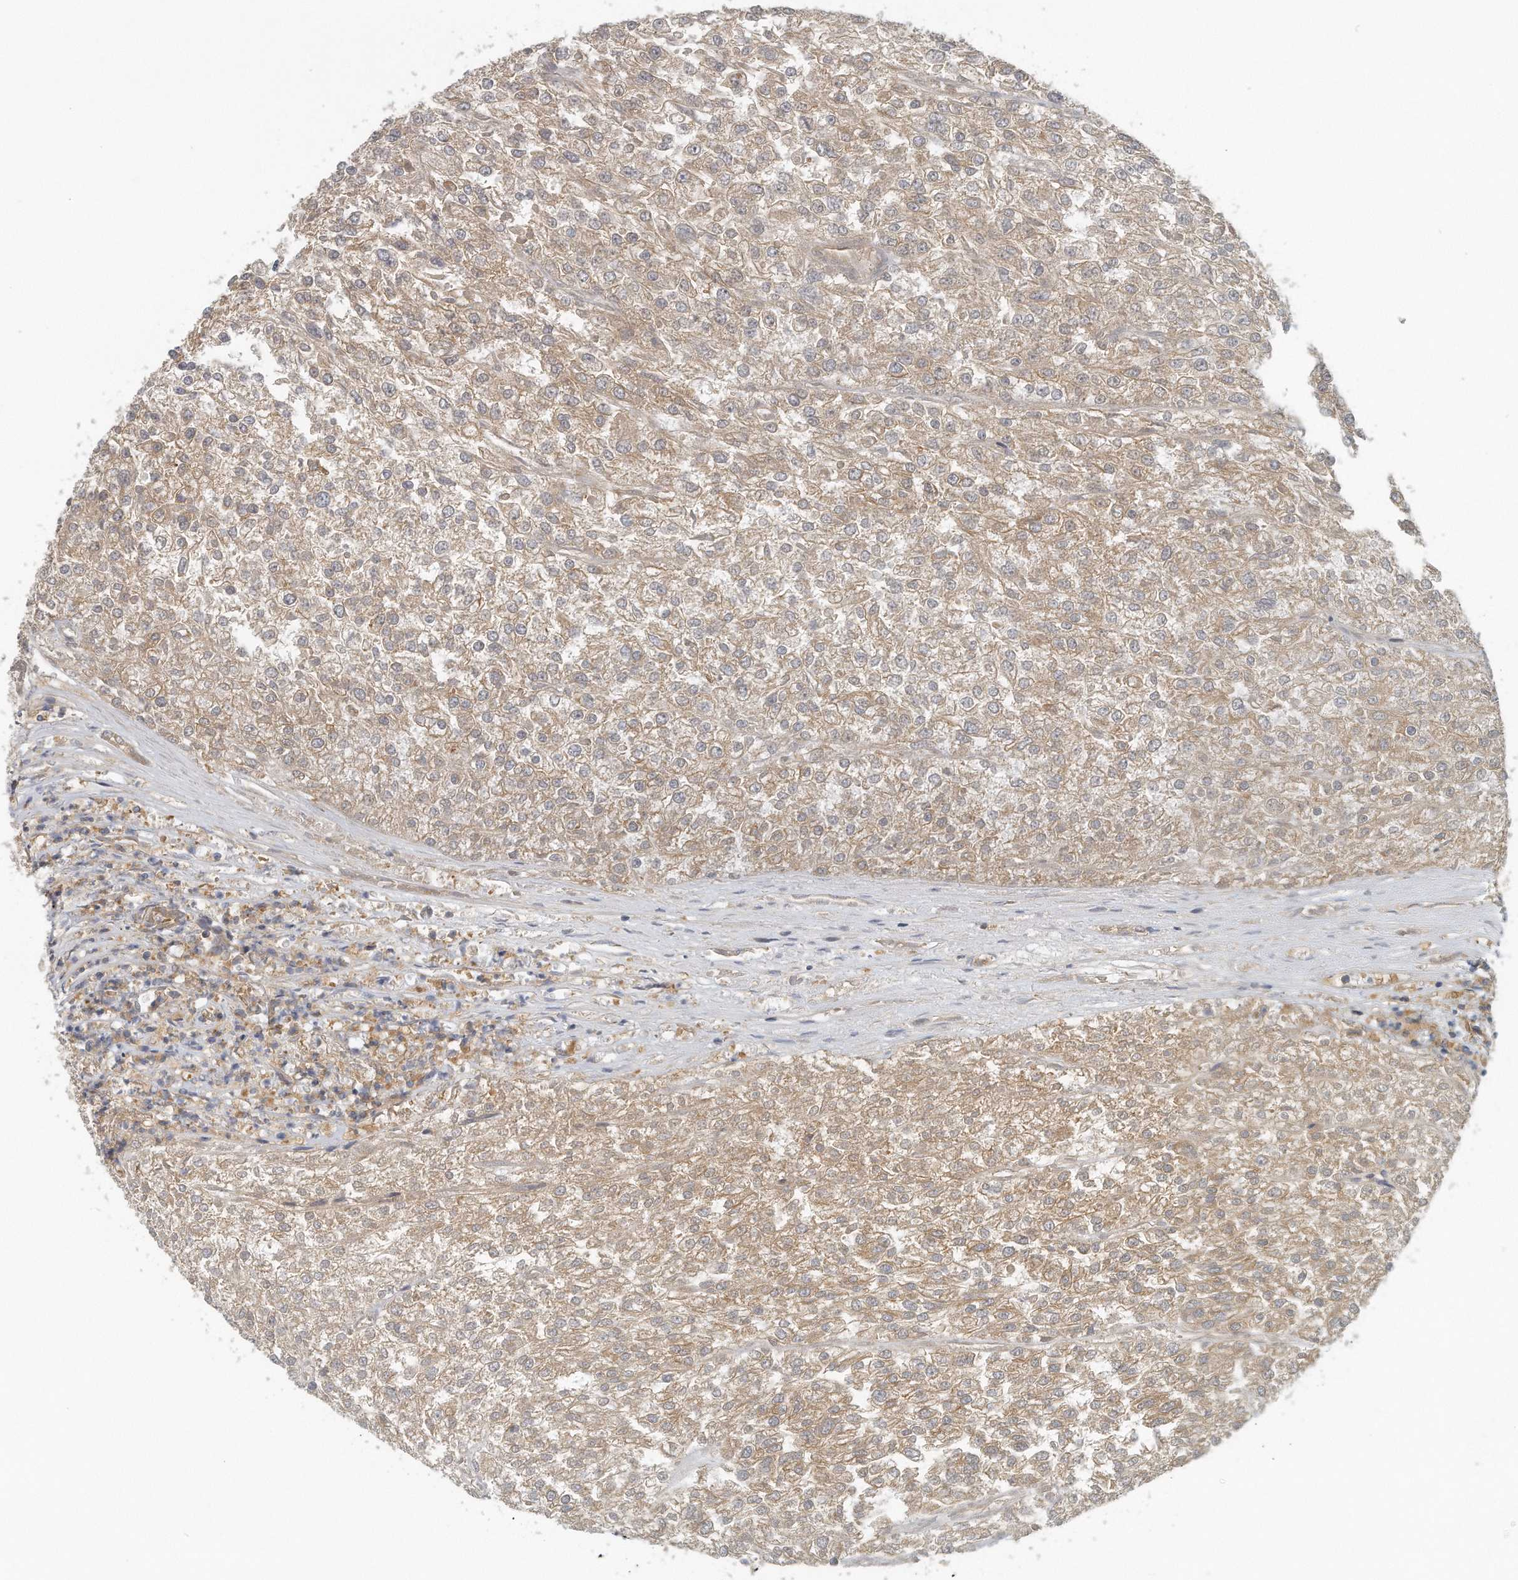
{"staining": {"intensity": "weak", "quantity": ">75%", "location": "cytoplasmic/membranous"}, "tissue": "renal cancer", "cell_type": "Tumor cells", "image_type": "cancer", "snomed": [{"axis": "morphology", "description": "Adenocarcinoma, NOS"}, {"axis": "topography", "description": "Kidney"}], "caption": "A low amount of weak cytoplasmic/membranous expression is present in about >75% of tumor cells in renal adenocarcinoma tissue. The protein of interest is stained brown, and the nuclei are stained in blue (DAB IHC with brightfield microscopy, high magnification).", "gene": "EIF3I", "patient": {"sex": "female", "age": 54}}